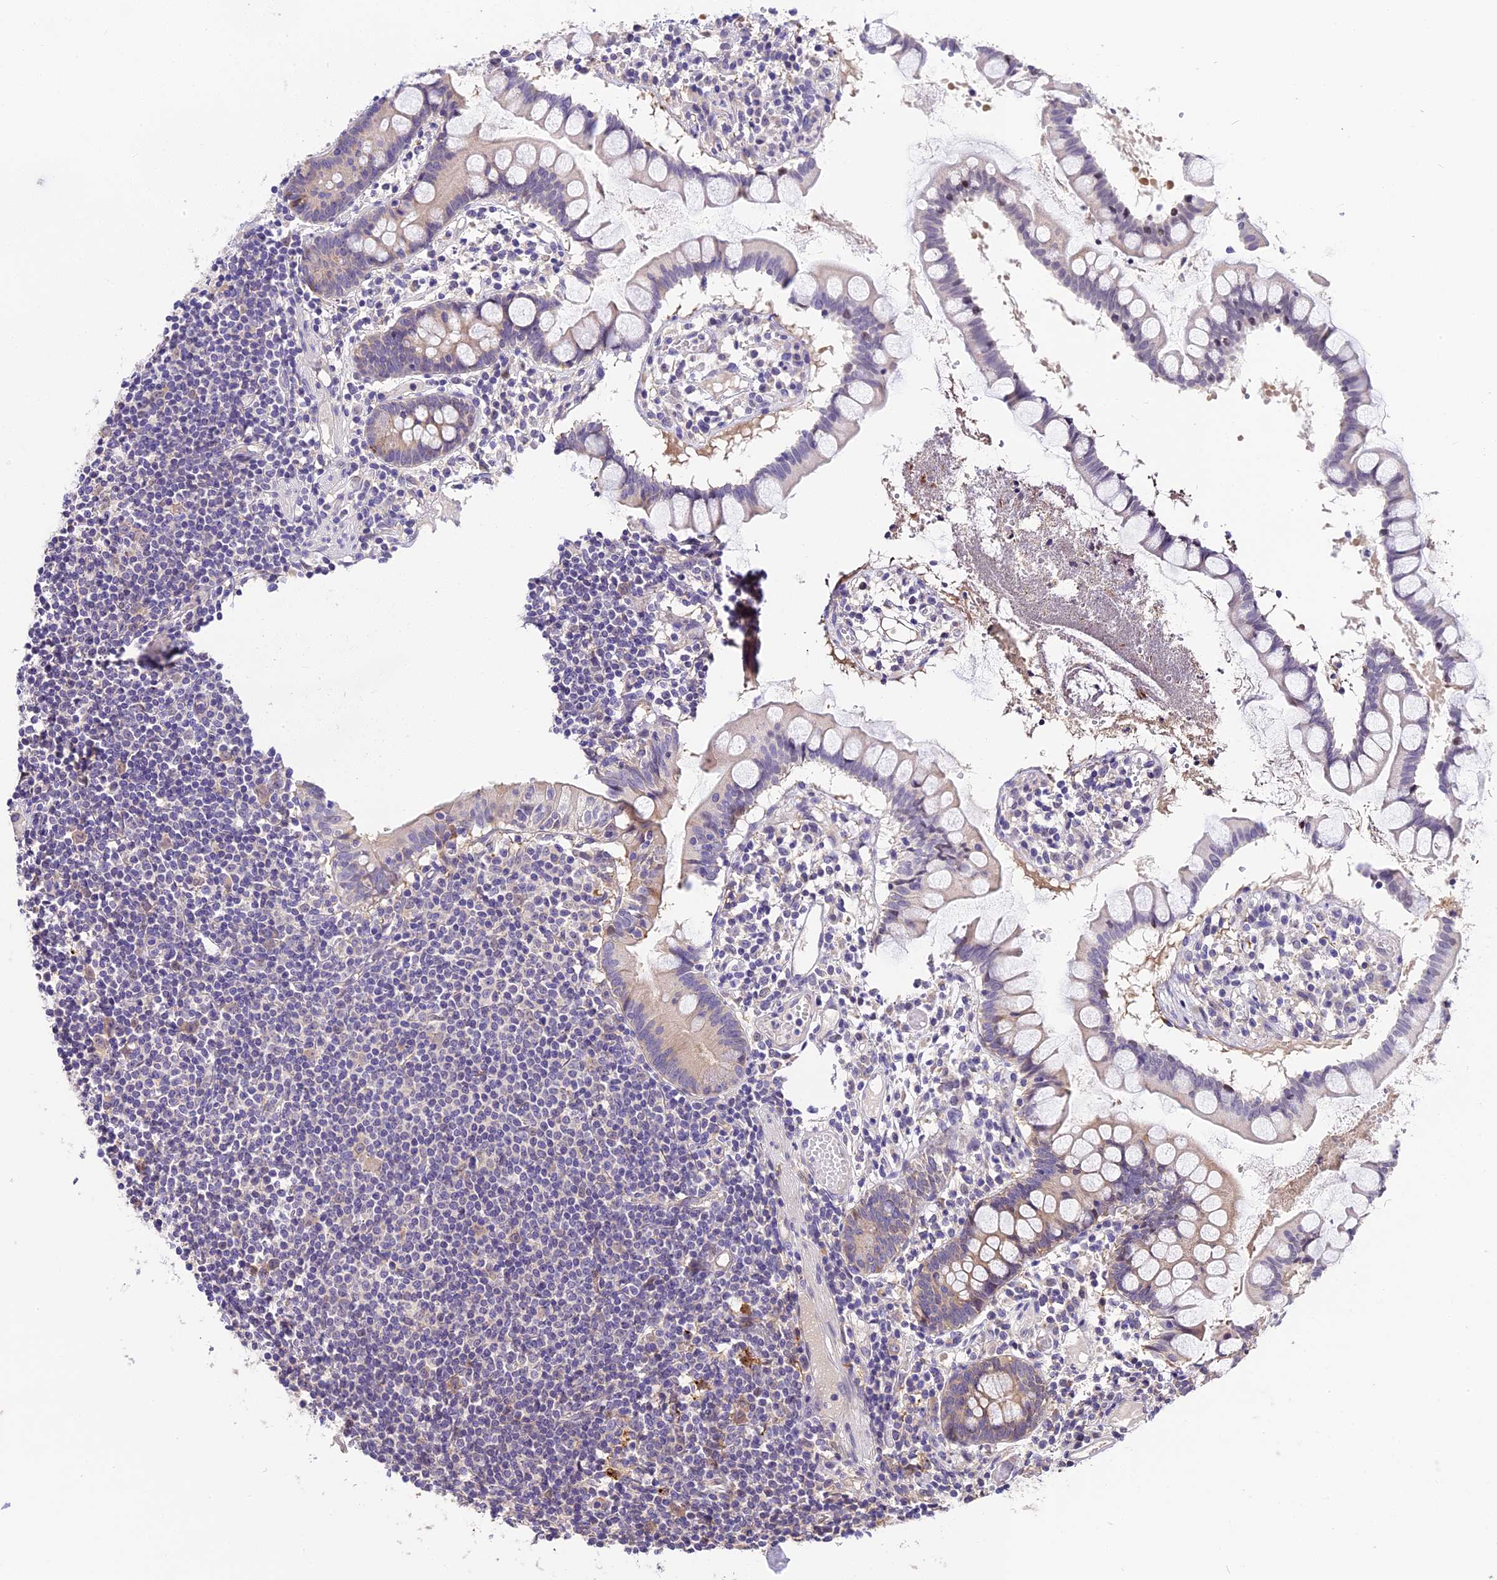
{"staining": {"intensity": "negative", "quantity": "none", "location": "none"}, "tissue": "colon", "cell_type": "Endothelial cells", "image_type": "normal", "snomed": [{"axis": "morphology", "description": "Normal tissue, NOS"}, {"axis": "morphology", "description": "Adenocarcinoma, NOS"}, {"axis": "topography", "description": "Colon"}], "caption": "Immunohistochemistry image of normal colon: human colon stained with DAB demonstrates no significant protein positivity in endothelial cells.", "gene": "BSCL2", "patient": {"sex": "female", "age": 55}}